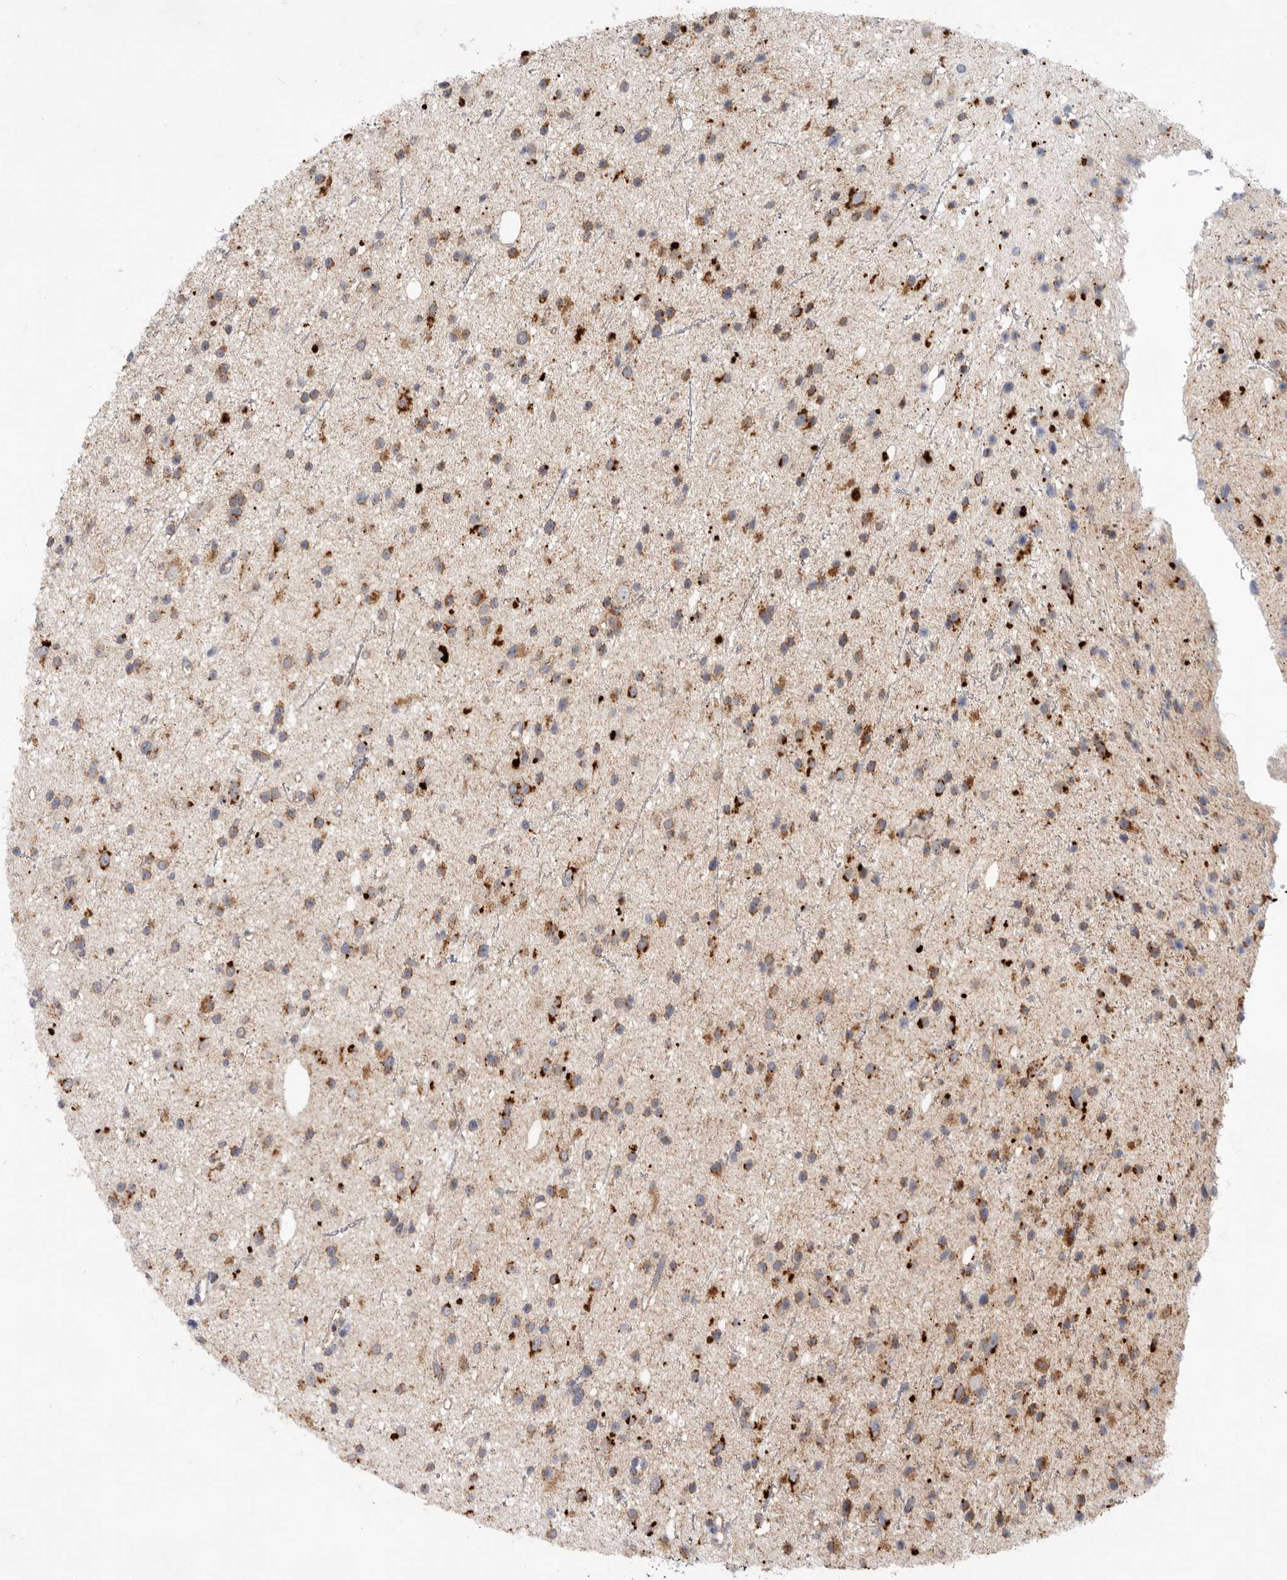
{"staining": {"intensity": "moderate", "quantity": ">75%", "location": "cytoplasmic/membranous"}, "tissue": "glioma", "cell_type": "Tumor cells", "image_type": "cancer", "snomed": [{"axis": "morphology", "description": "Glioma, malignant, Low grade"}, {"axis": "topography", "description": "Cerebral cortex"}], "caption": "Human malignant glioma (low-grade) stained for a protein (brown) reveals moderate cytoplasmic/membranous positive expression in about >75% of tumor cells.", "gene": "MTFR1L", "patient": {"sex": "female", "age": 39}}